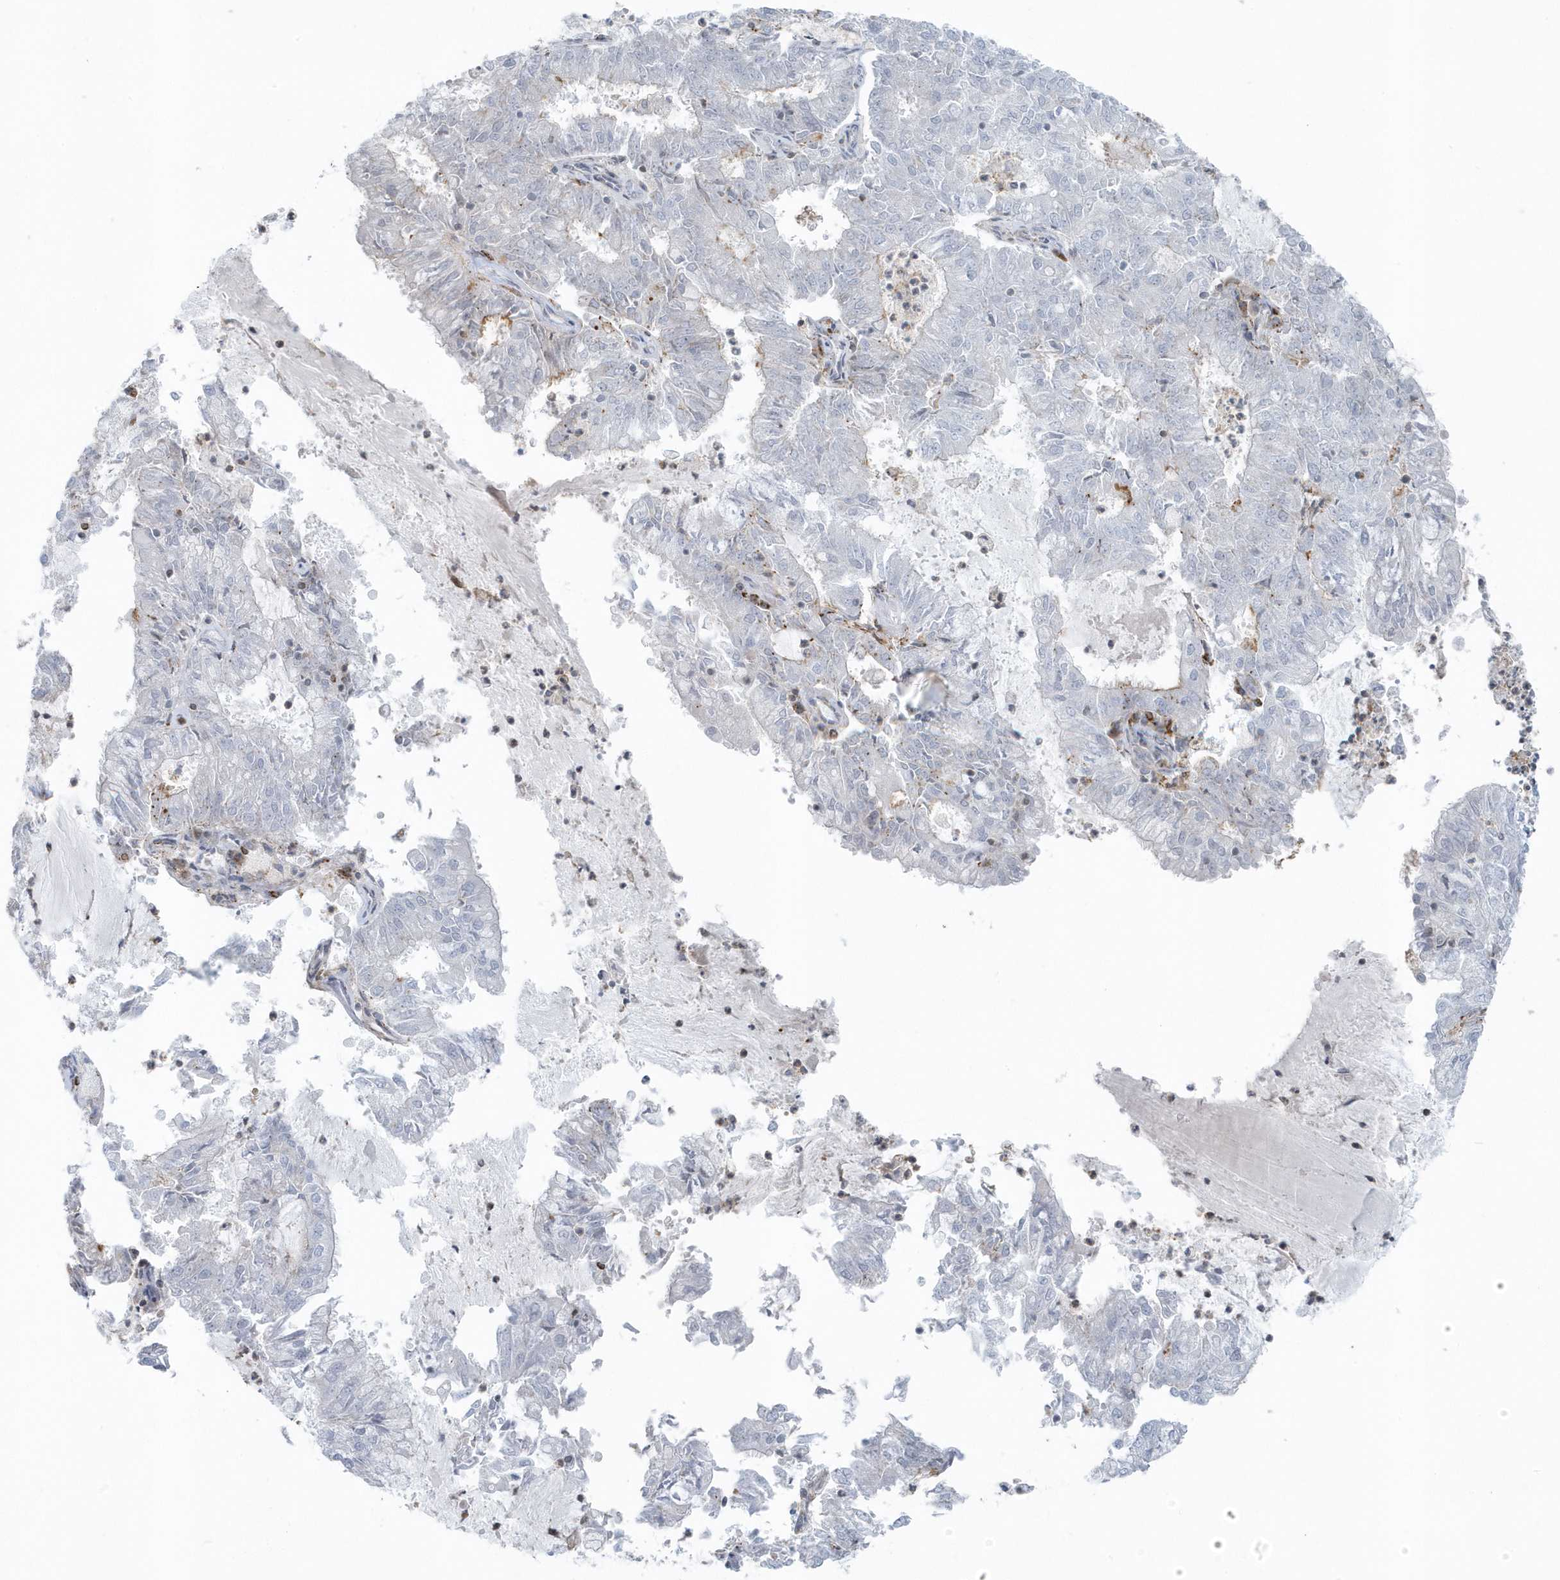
{"staining": {"intensity": "negative", "quantity": "none", "location": "none"}, "tissue": "endometrial cancer", "cell_type": "Tumor cells", "image_type": "cancer", "snomed": [{"axis": "morphology", "description": "Adenocarcinoma, NOS"}, {"axis": "topography", "description": "Endometrium"}], "caption": "Image shows no significant protein expression in tumor cells of endometrial cancer (adenocarcinoma). (DAB (3,3'-diaminobenzidine) immunohistochemistry, high magnification).", "gene": "CACNB2", "patient": {"sex": "female", "age": 57}}